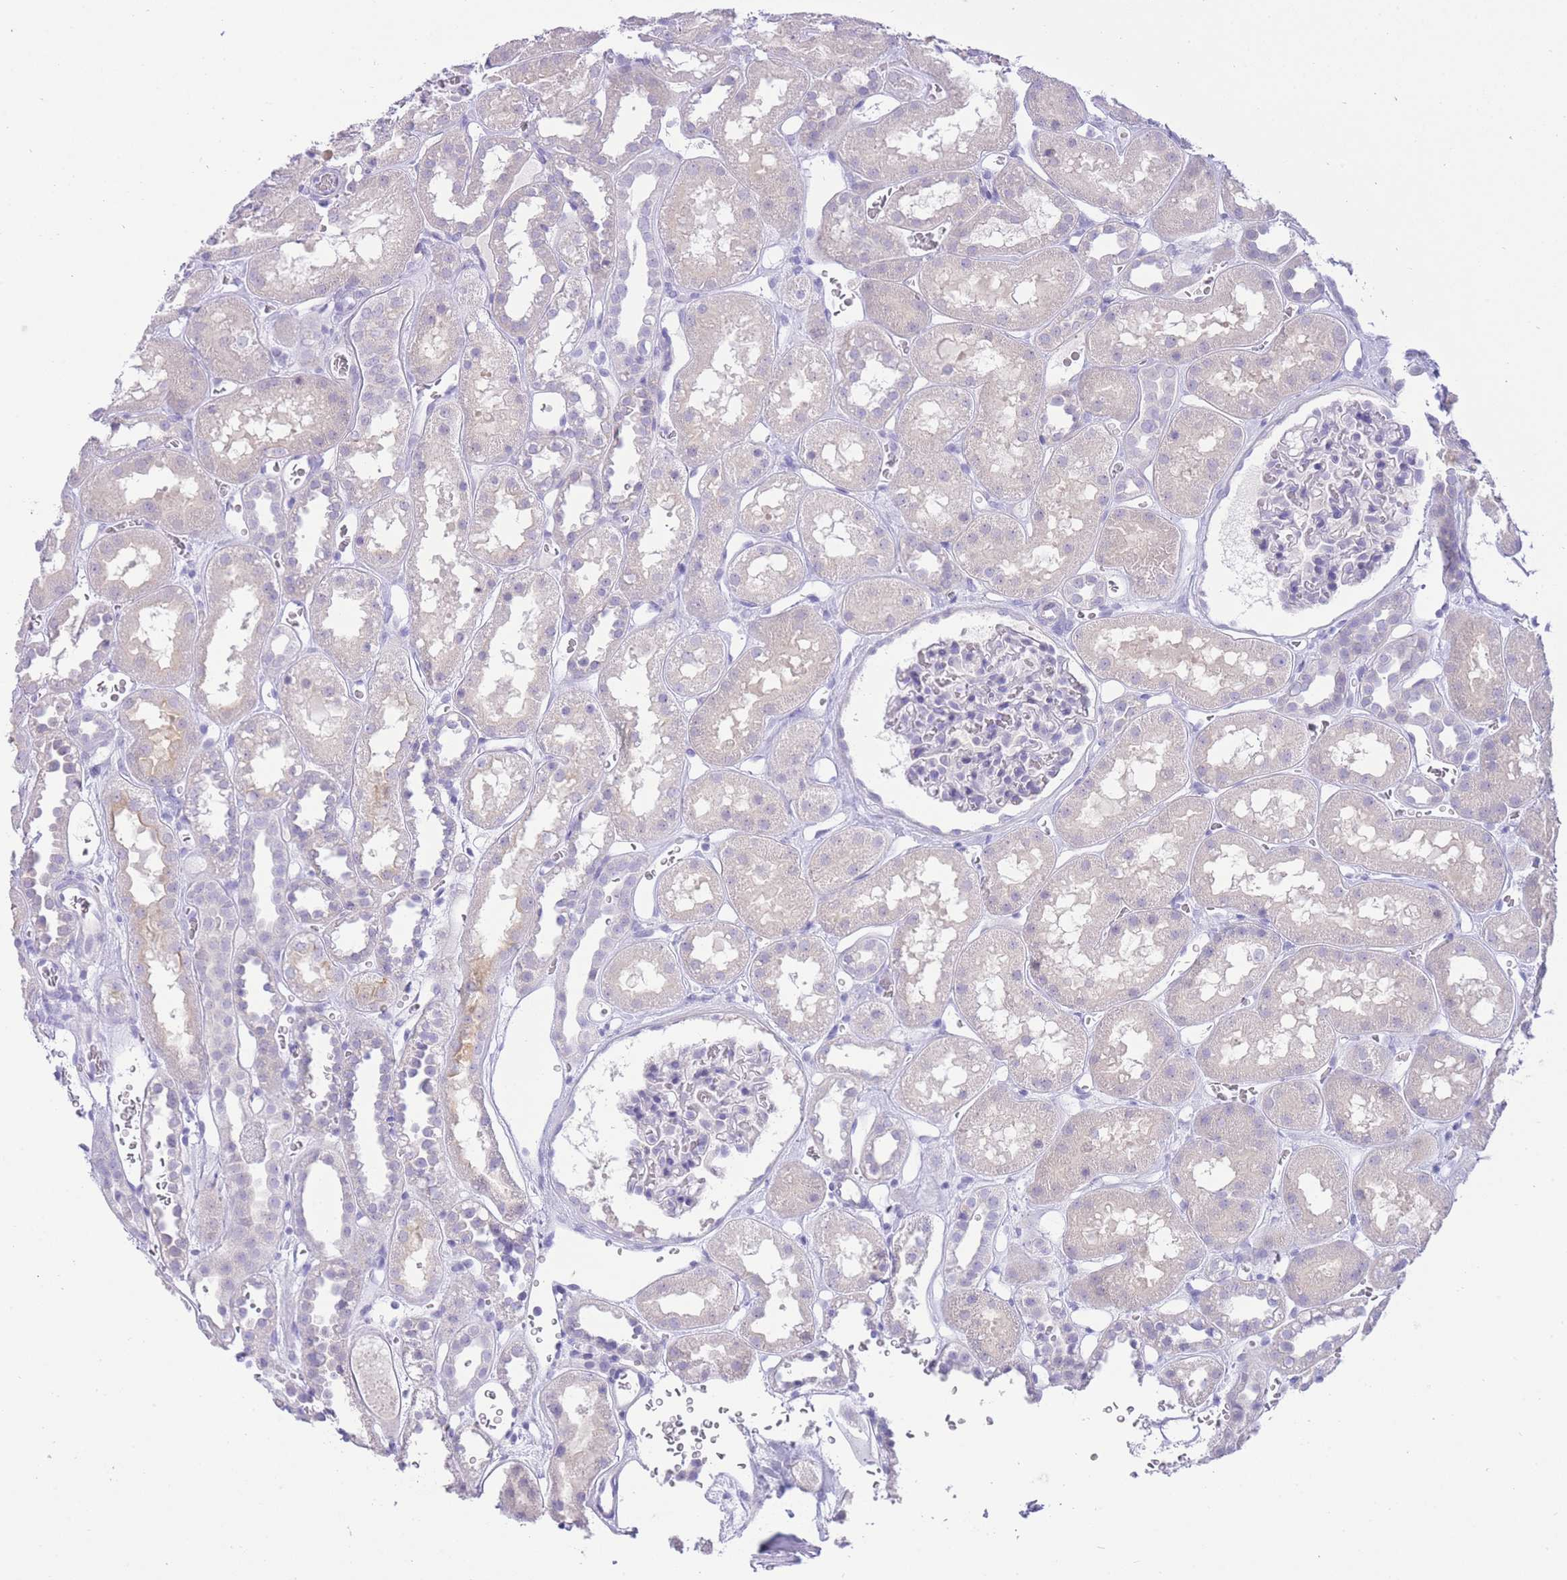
{"staining": {"intensity": "negative", "quantity": "none", "location": "none"}, "tissue": "kidney", "cell_type": "Cells in glomeruli", "image_type": "normal", "snomed": [{"axis": "morphology", "description": "Normal tissue, NOS"}, {"axis": "topography", "description": "Kidney"}], "caption": "Immunohistochemistry histopathology image of normal kidney: kidney stained with DAB (3,3'-diaminobenzidine) shows no significant protein staining in cells in glomeruli. The staining is performed using DAB brown chromogen with nuclei counter-stained in using hematoxylin.", "gene": "ZNF212", "patient": {"sex": "female", "age": 41}}